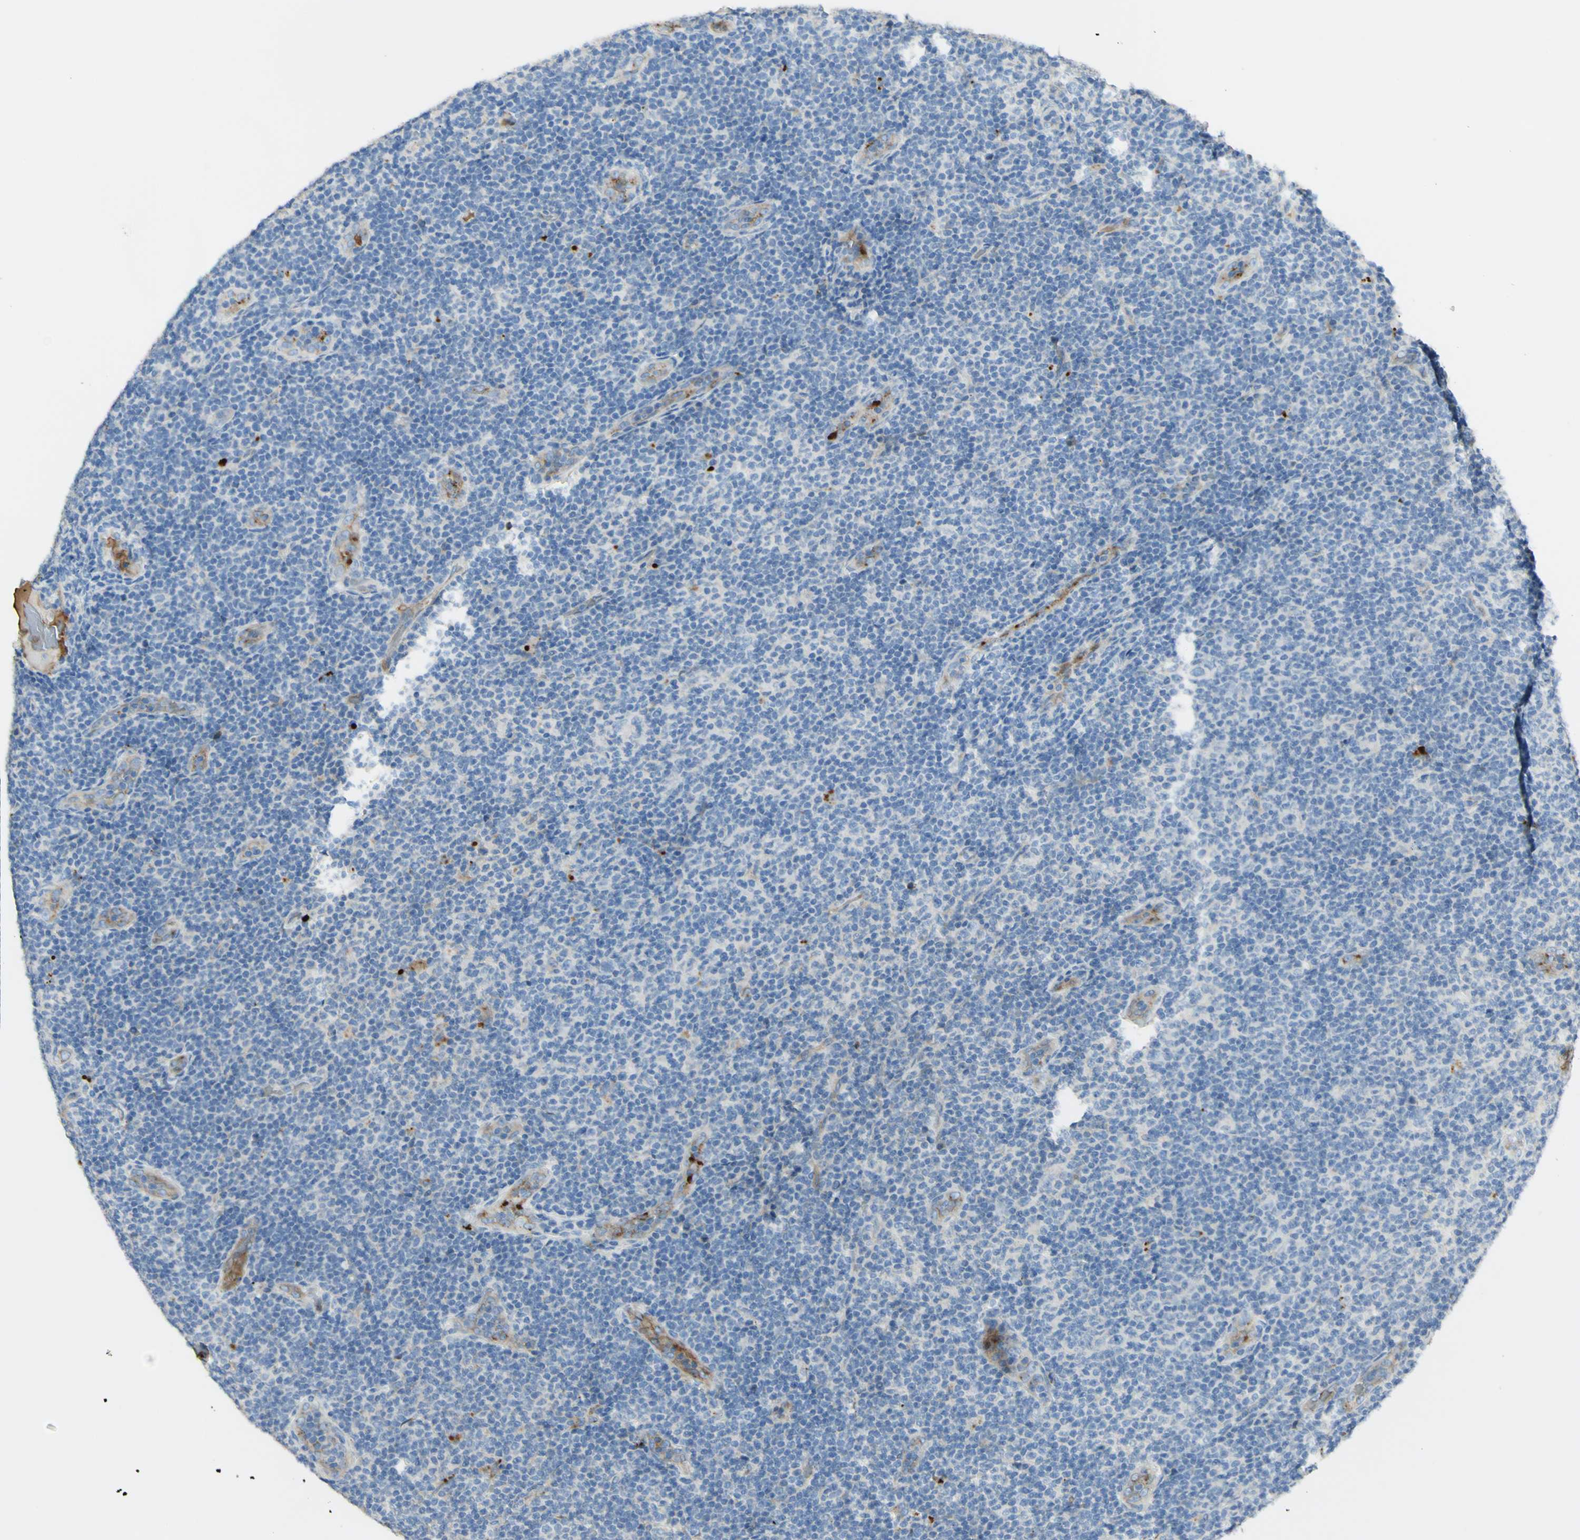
{"staining": {"intensity": "negative", "quantity": "none", "location": "none"}, "tissue": "lymphoma", "cell_type": "Tumor cells", "image_type": "cancer", "snomed": [{"axis": "morphology", "description": "Malignant lymphoma, non-Hodgkin's type, Low grade"}, {"axis": "topography", "description": "Lymph node"}], "caption": "This is an immunohistochemistry image of lymphoma. There is no positivity in tumor cells.", "gene": "GAN", "patient": {"sex": "male", "age": 83}}